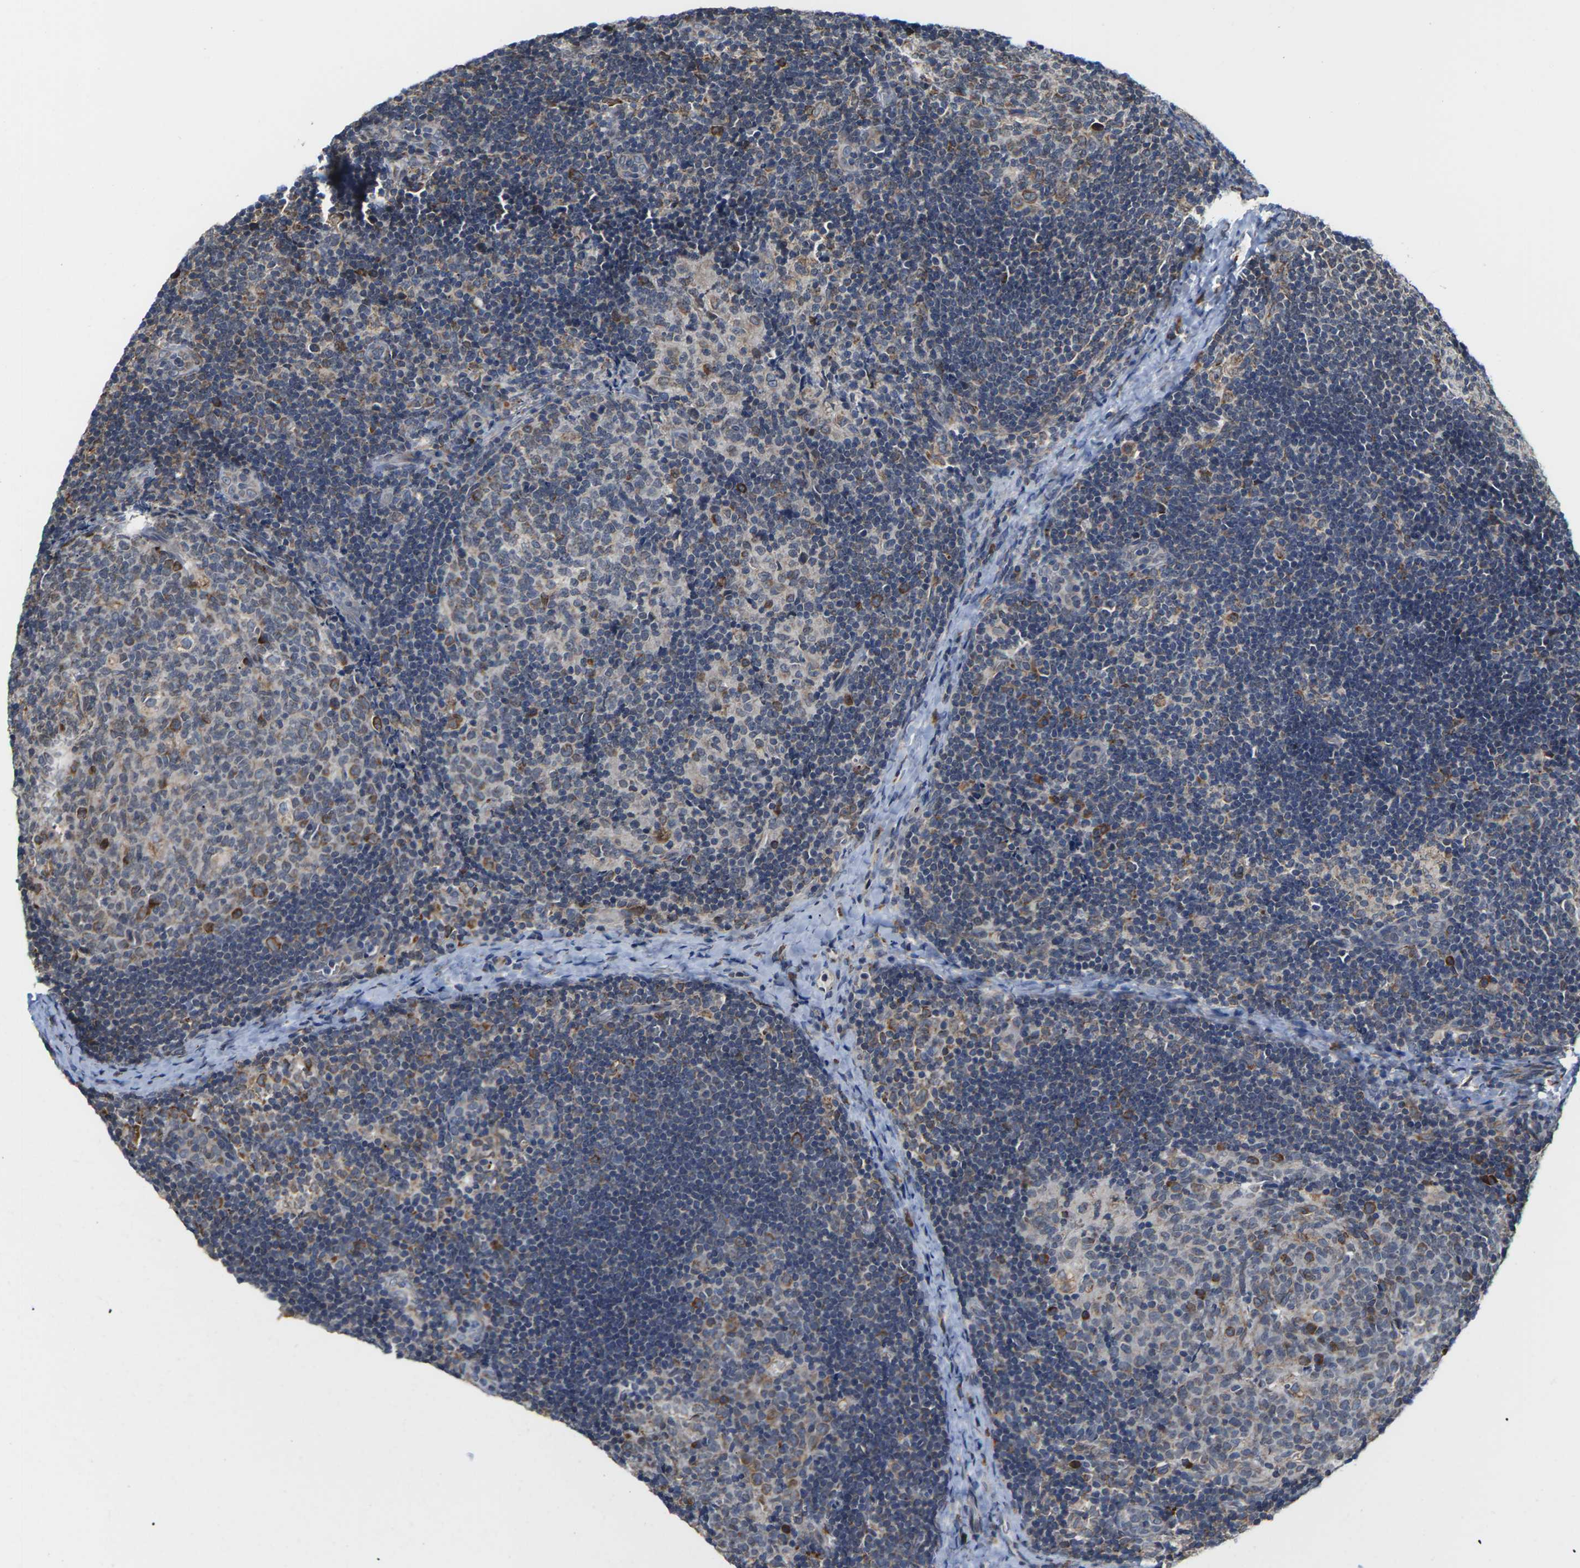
{"staining": {"intensity": "moderate", "quantity": "<25%", "location": "cytoplasmic/membranous"}, "tissue": "lymph node", "cell_type": "Germinal center cells", "image_type": "normal", "snomed": [{"axis": "morphology", "description": "Normal tissue, NOS"}, {"axis": "topography", "description": "Lymph node"}], "caption": "Lymph node was stained to show a protein in brown. There is low levels of moderate cytoplasmic/membranous positivity in approximately <25% of germinal center cells. The protein of interest is shown in brown color, while the nuclei are stained blue.", "gene": "PDZK1IP1", "patient": {"sex": "female", "age": 14}}